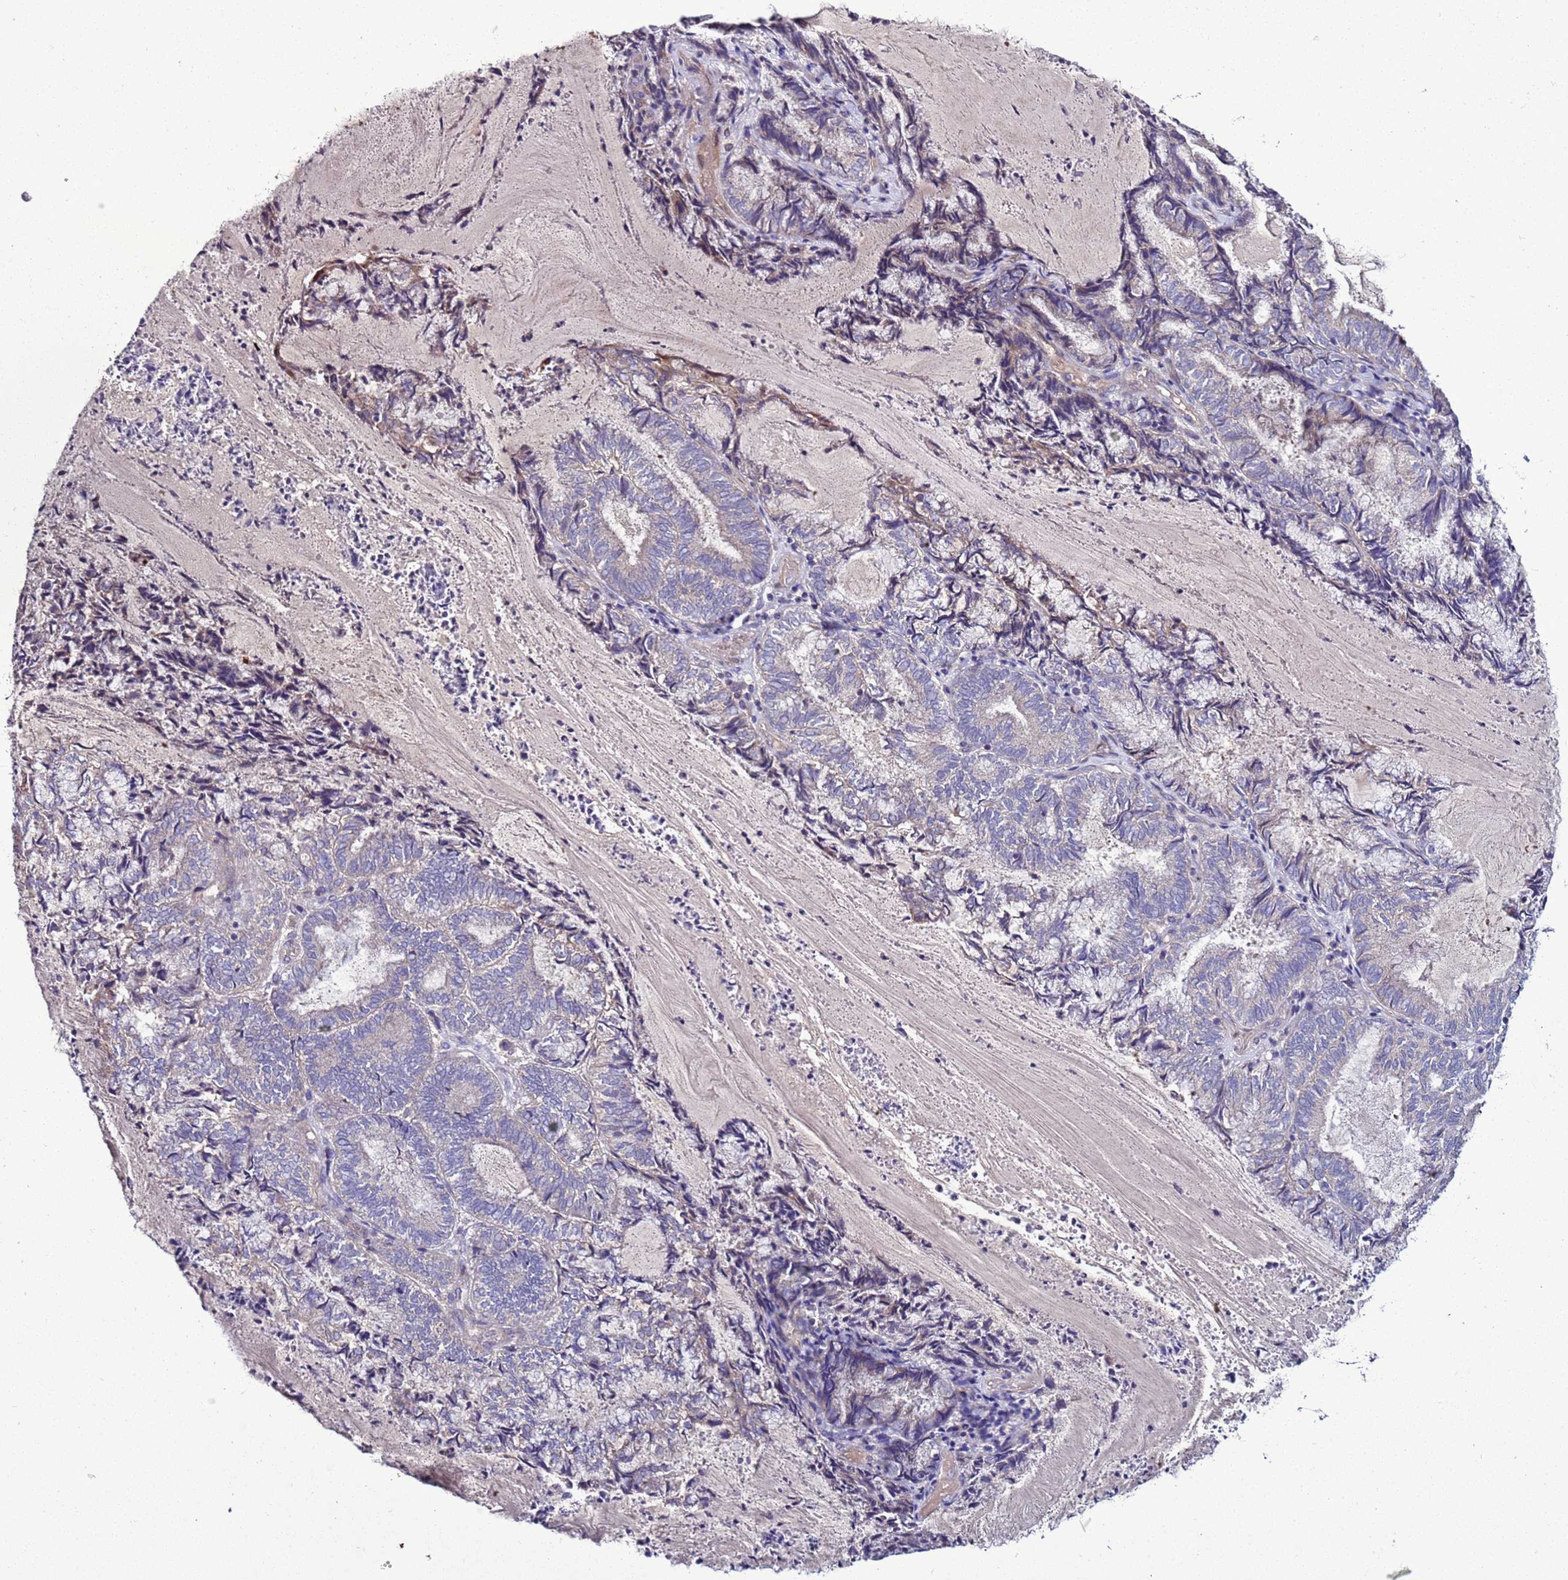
{"staining": {"intensity": "negative", "quantity": "none", "location": "none"}, "tissue": "endometrial cancer", "cell_type": "Tumor cells", "image_type": "cancer", "snomed": [{"axis": "morphology", "description": "Adenocarcinoma, NOS"}, {"axis": "topography", "description": "Endometrium"}], "caption": "The photomicrograph shows no significant positivity in tumor cells of endometrial cancer (adenocarcinoma). (DAB immunohistochemistry with hematoxylin counter stain).", "gene": "RABL2B", "patient": {"sex": "female", "age": 80}}